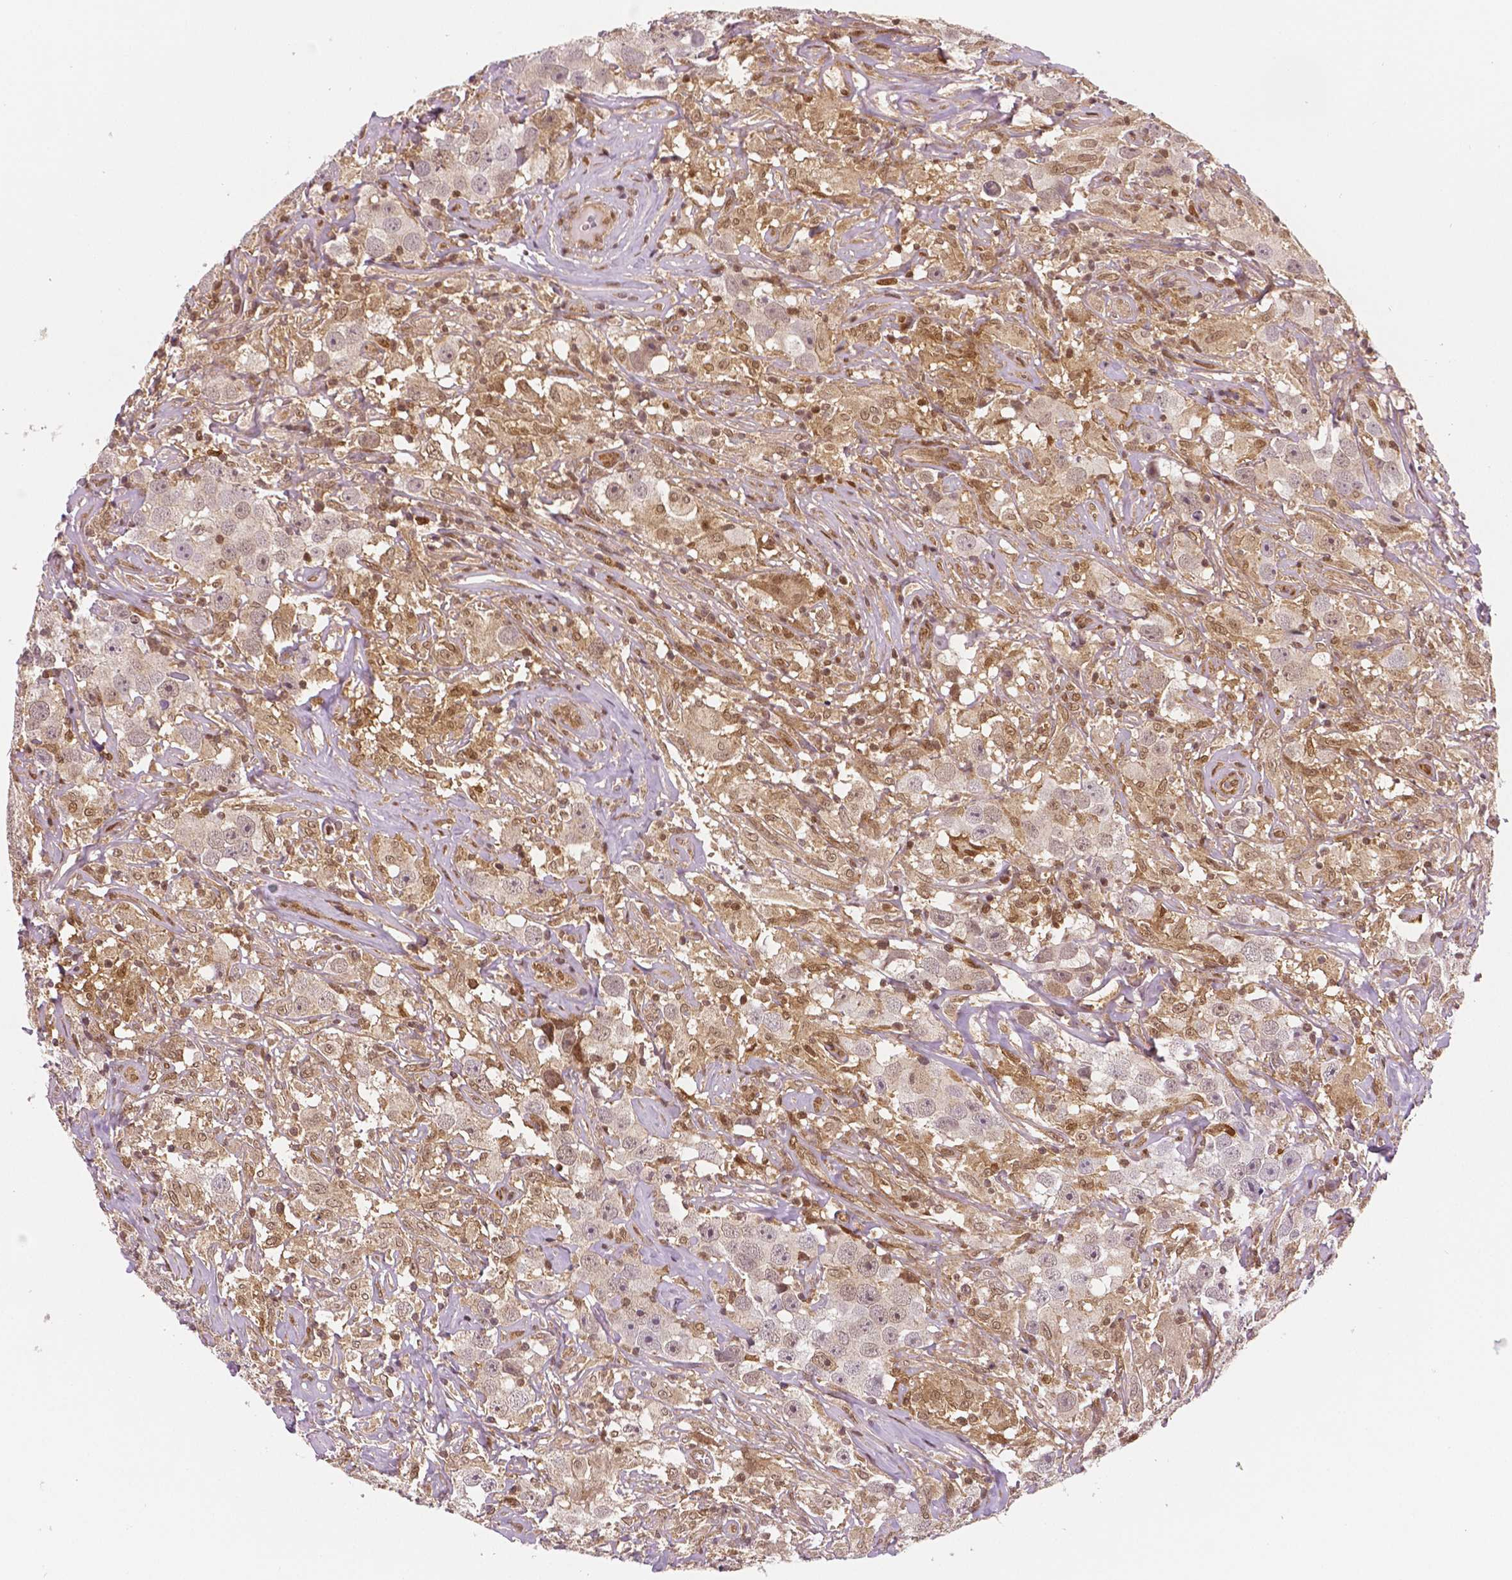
{"staining": {"intensity": "negative", "quantity": "none", "location": "none"}, "tissue": "testis cancer", "cell_type": "Tumor cells", "image_type": "cancer", "snomed": [{"axis": "morphology", "description": "Seminoma, NOS"}, {"axis": "topography", "description": "Testis"}], "caption": "Protein analysis of testis cancer shows no significant expression in tumor cells. (Immunohistochemistry, brightfield microscopy, high magnification).", "gene": "STAT3", "patient": {"sex": "male", "age": 49}}